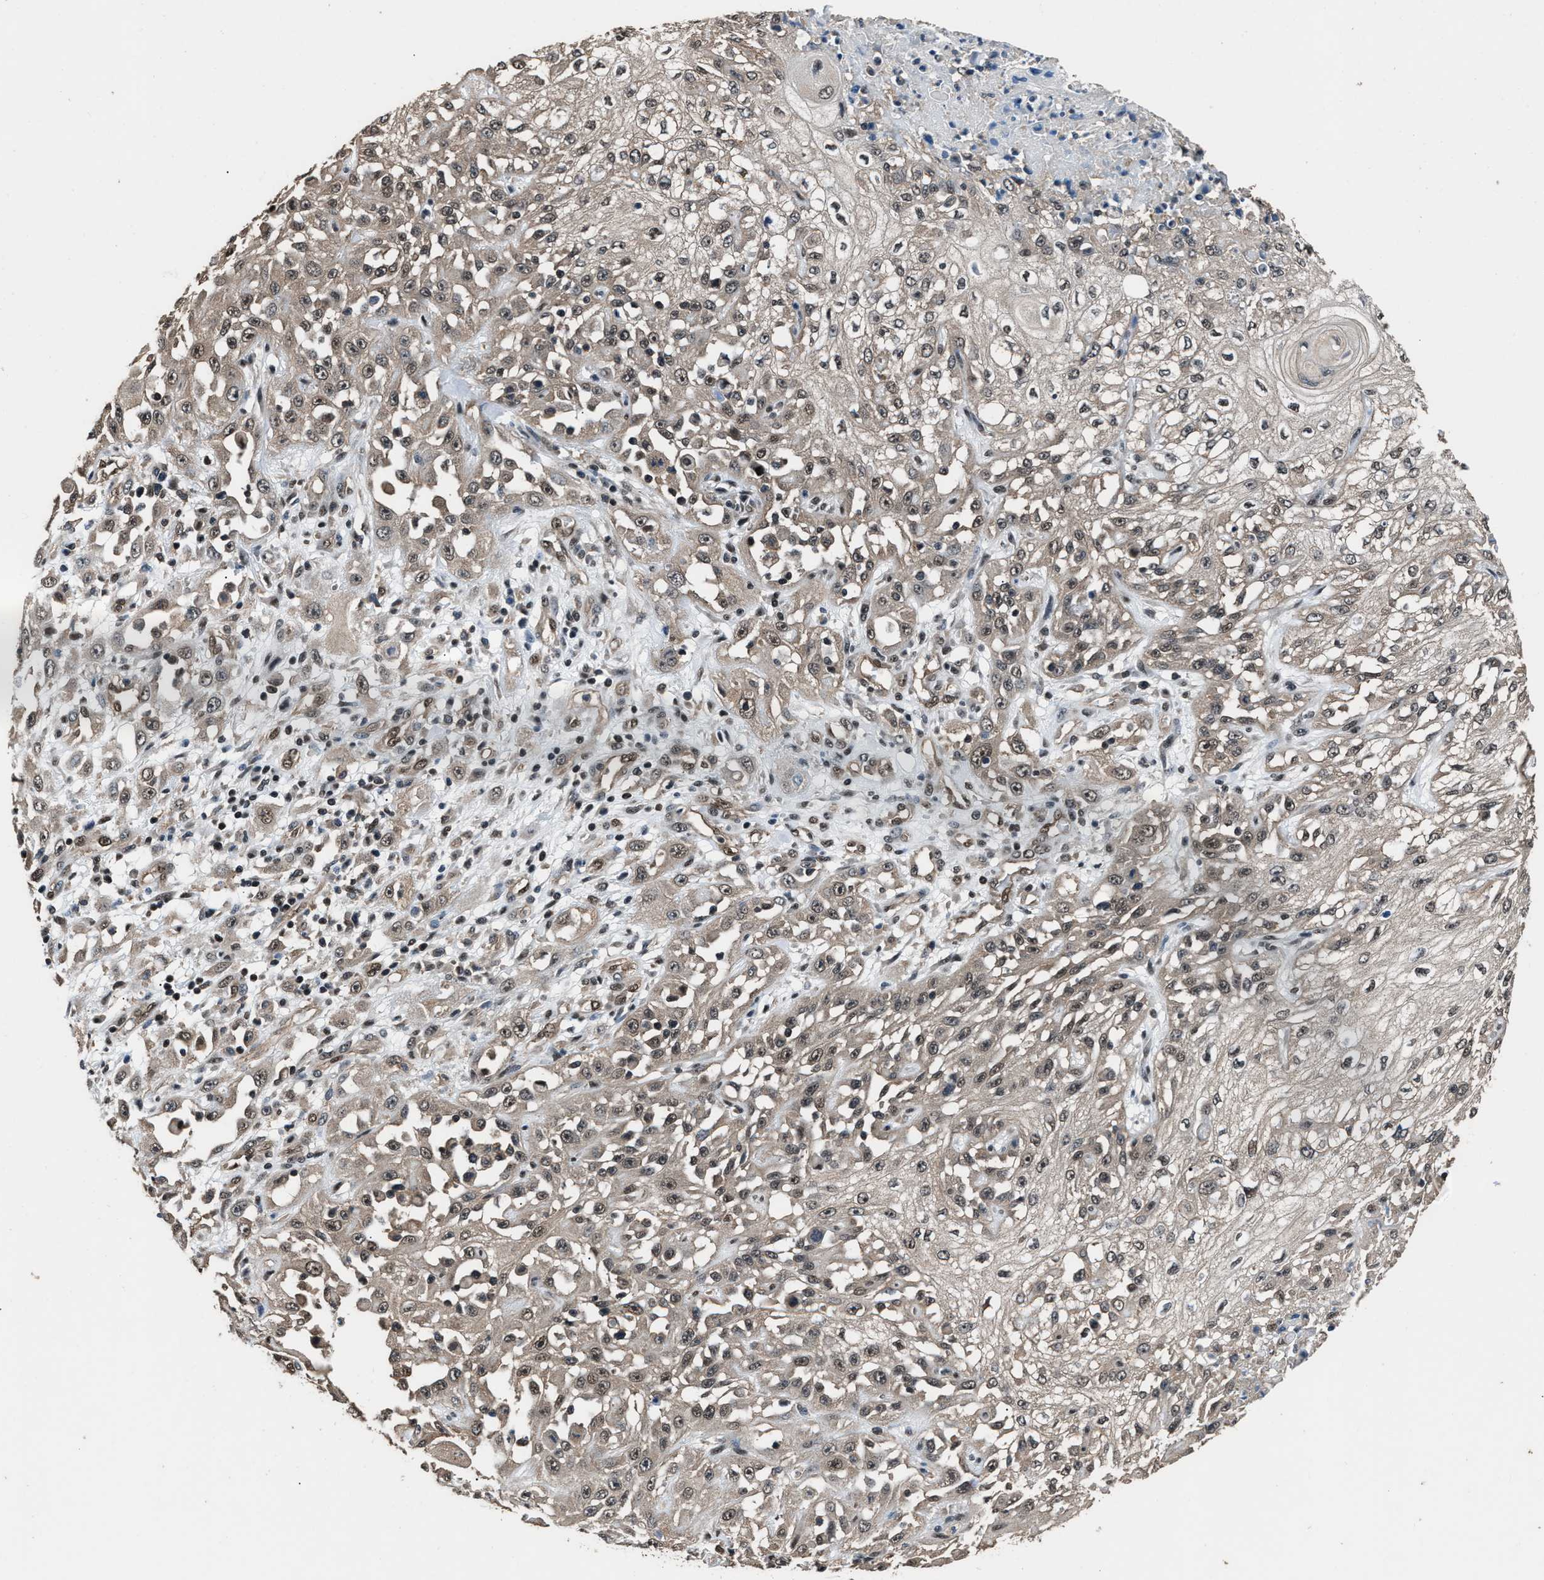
{"staining": {"intensity": "weak", "quantity": ">75%", "location": "cytoplasmic/membranous,nuclear"}, "tissue": "skin cancer", "cell_type": "Tumor cells", "image_type": "cancer", "snomed": [{"axis": "morphology", "description": "Squamous cell carcinoma, NOS"}, {"axis": "morphology", "description": "Squamous cell carcinoma, metastatic, NOS"}, {"axis": "topography", "description": "Skin"}, {"axis": "topography", "description": "Lymph node"}], "caption": "Squamous cell carcinoma (skin) stained with a protein marker demonstrates weak staining in tumor cells.", "gene": "DFFA", "patient": {"sex": "male", "age": 75}}